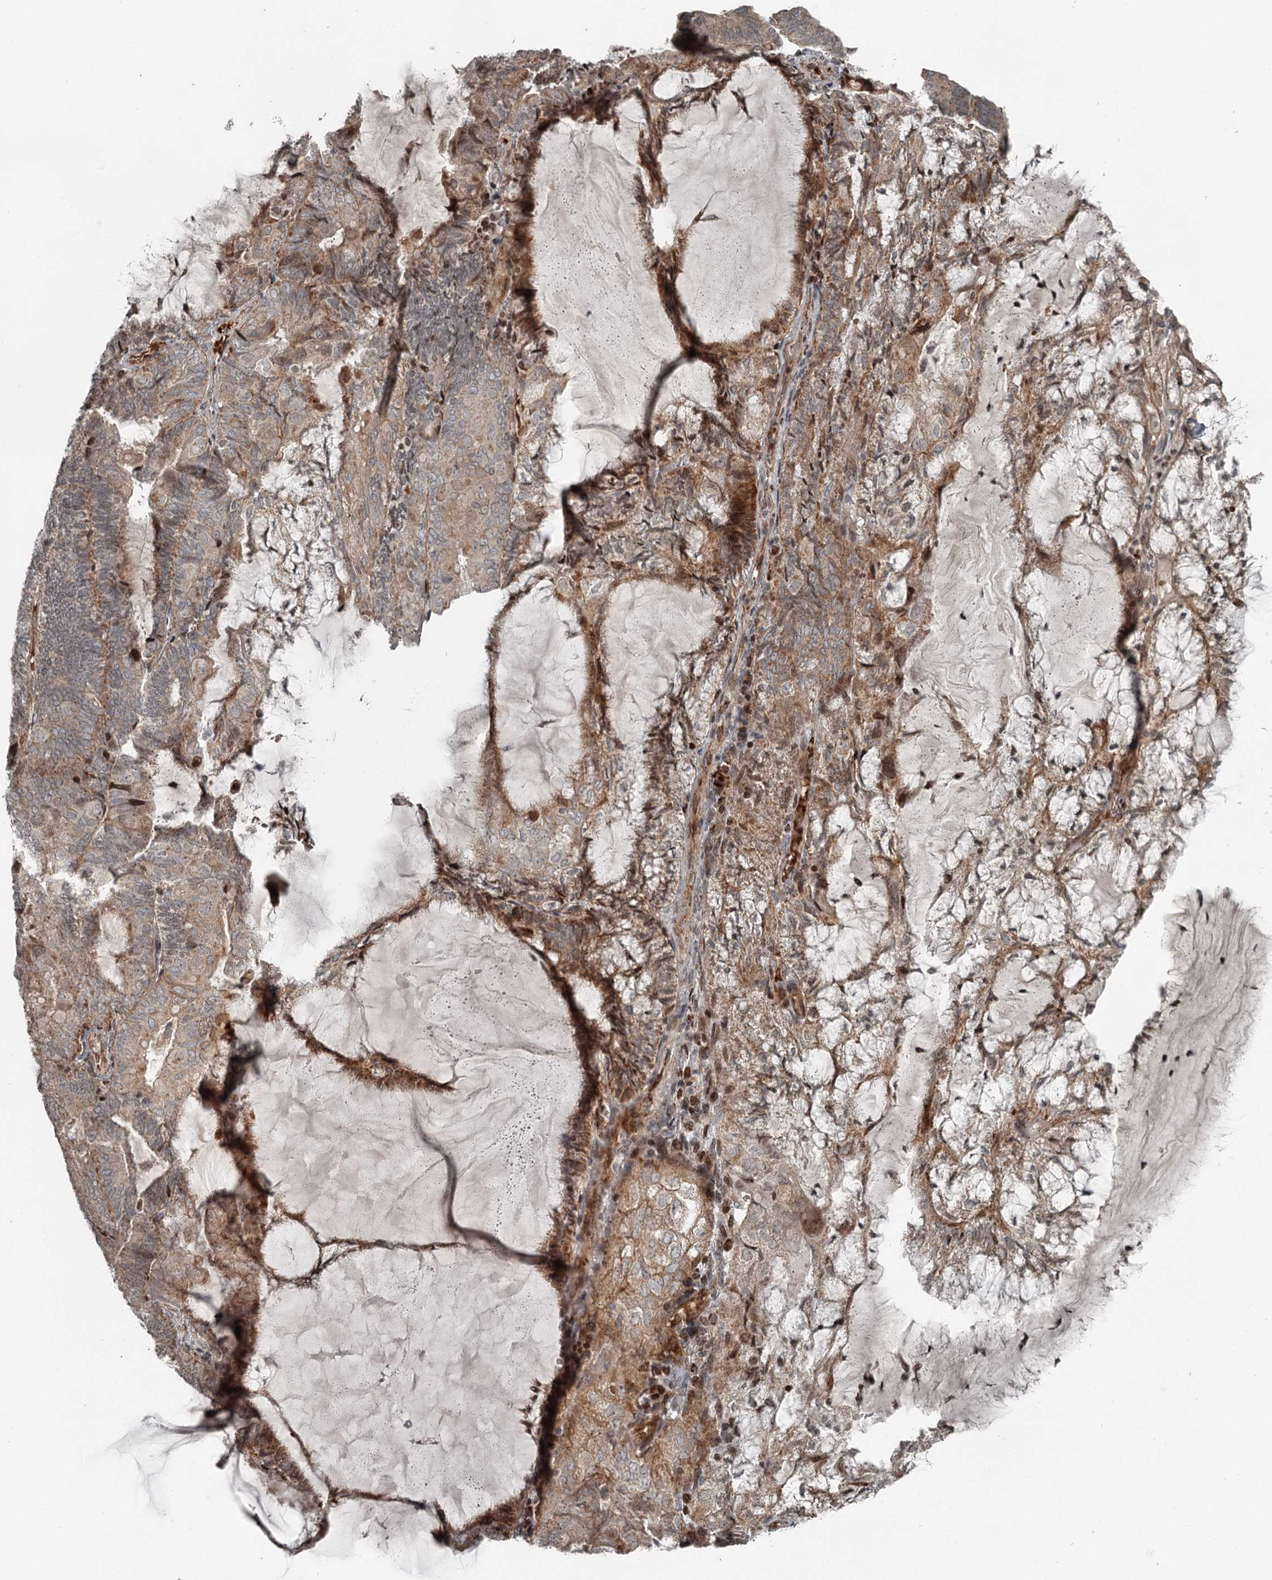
{"staining": {"intensity": "moderate", "quantity": "25%-75%", "location": "cytoplasmic/membranous"}, "tissue": "endometrial cancer", "cell_type": "Tumor cells", "image_type": "cancer", "snomed": [{"axis": "morphology", "description": "Adenocarcinoma, NOS"}, {"axis": "topography", "description": "Endometrium"}], "caption": "Immunohistochemical staining of endometrial cancer demonstrates medium levels of moderate cytoplasmic/membranous staining in about 25%-75% of tumor cells.", "gene": "RASSF8", "patient": {"sex": "female", "age": 81}}